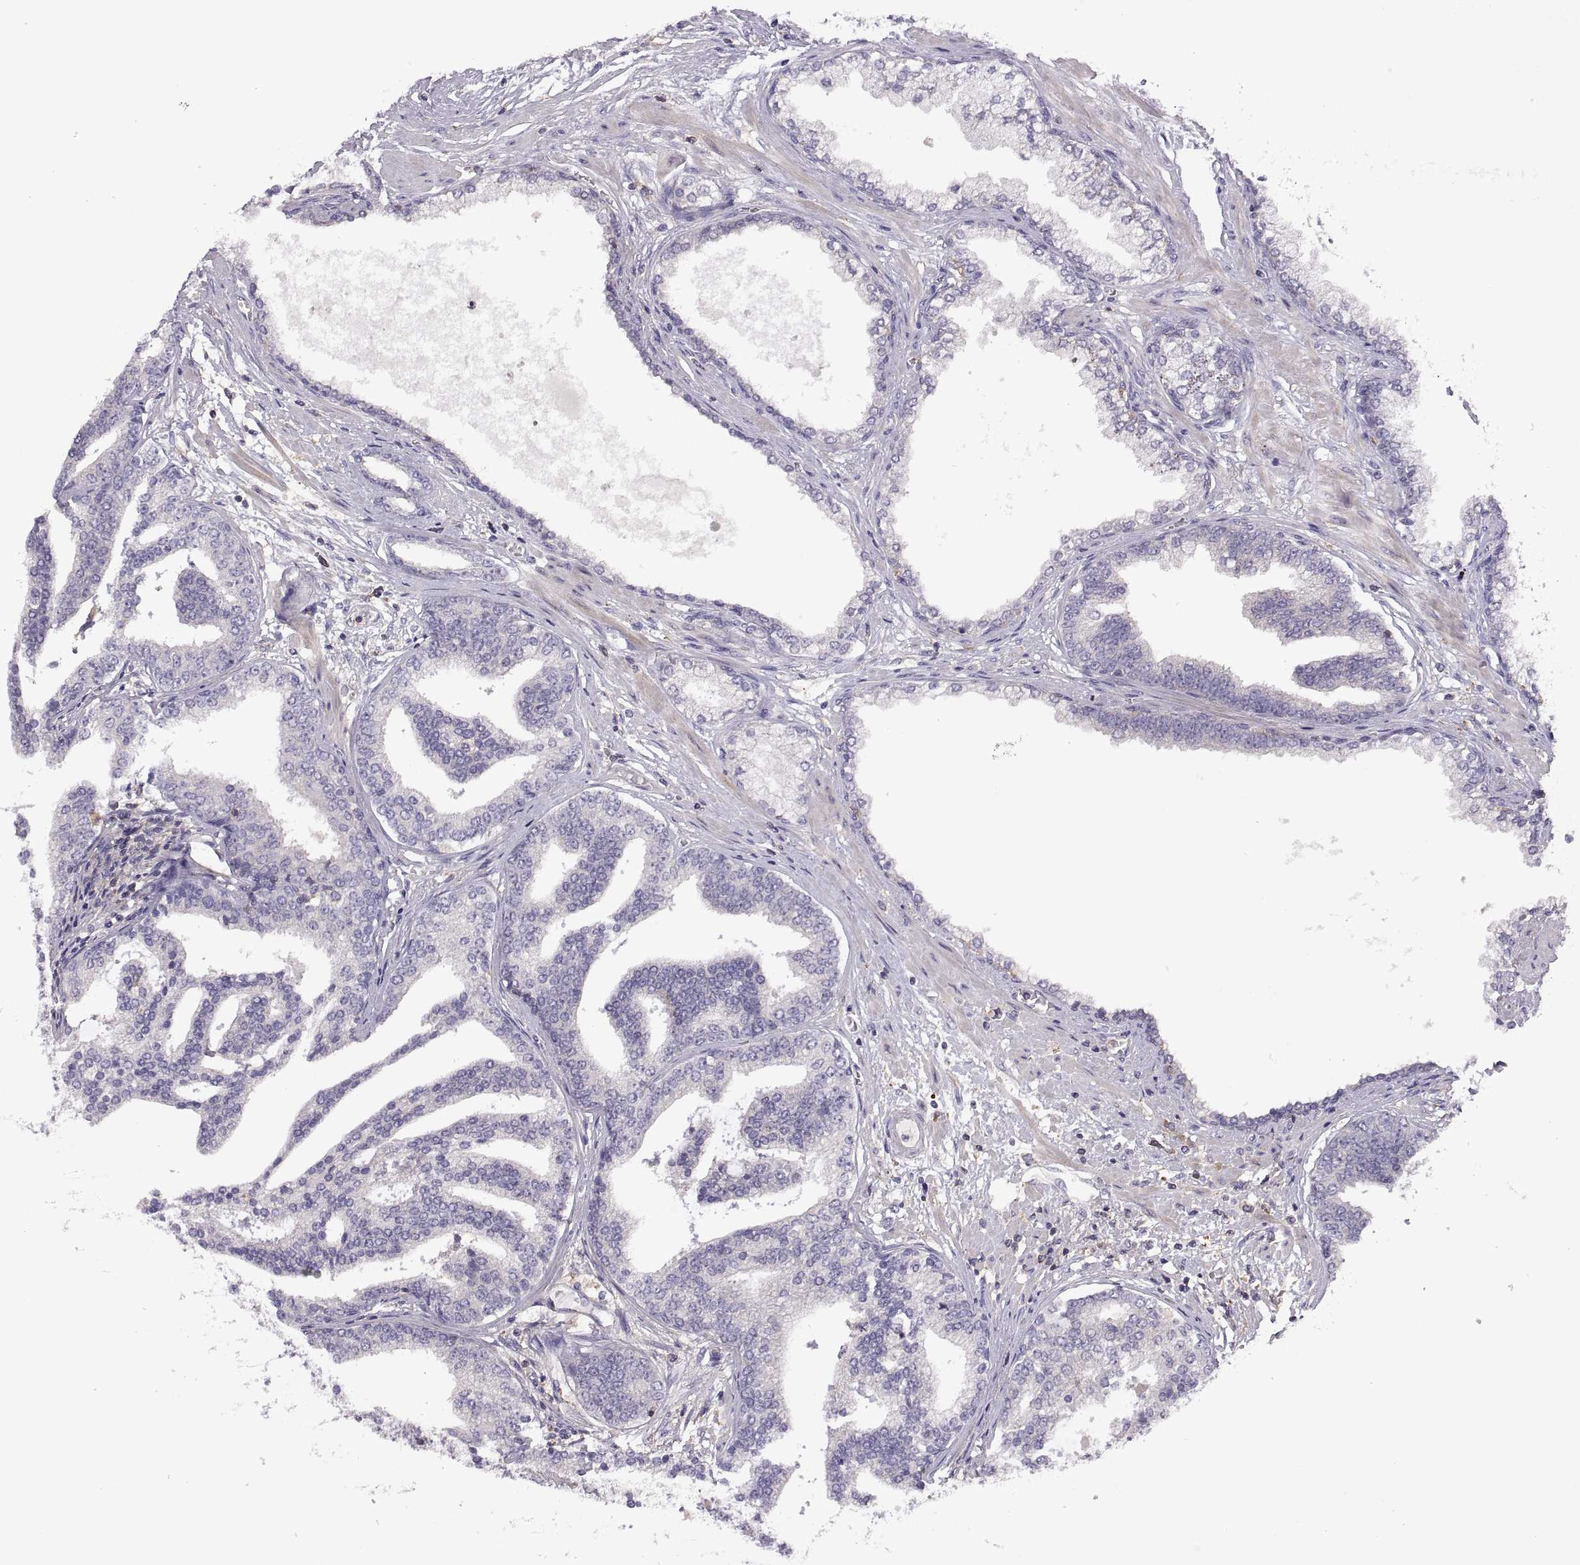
{"staining": {"intensity": "negative", "quantity": "none", "location": "none"}, "tissue": "prostate cancer", "cell_type": "Tumor cells", "image_type": "cancer", "snomed": [{"axis": "morphology", "description": "Adenocarcinoma, NOS"}, {"axis": "topography", "description": "Prostate"}], "caption": "IHC of human adenocarcinoma (prostate) demonstrates no positivity in tumor cells.", "gene": "SPATA32", "patient": {"sex": "male", "age": 64}}